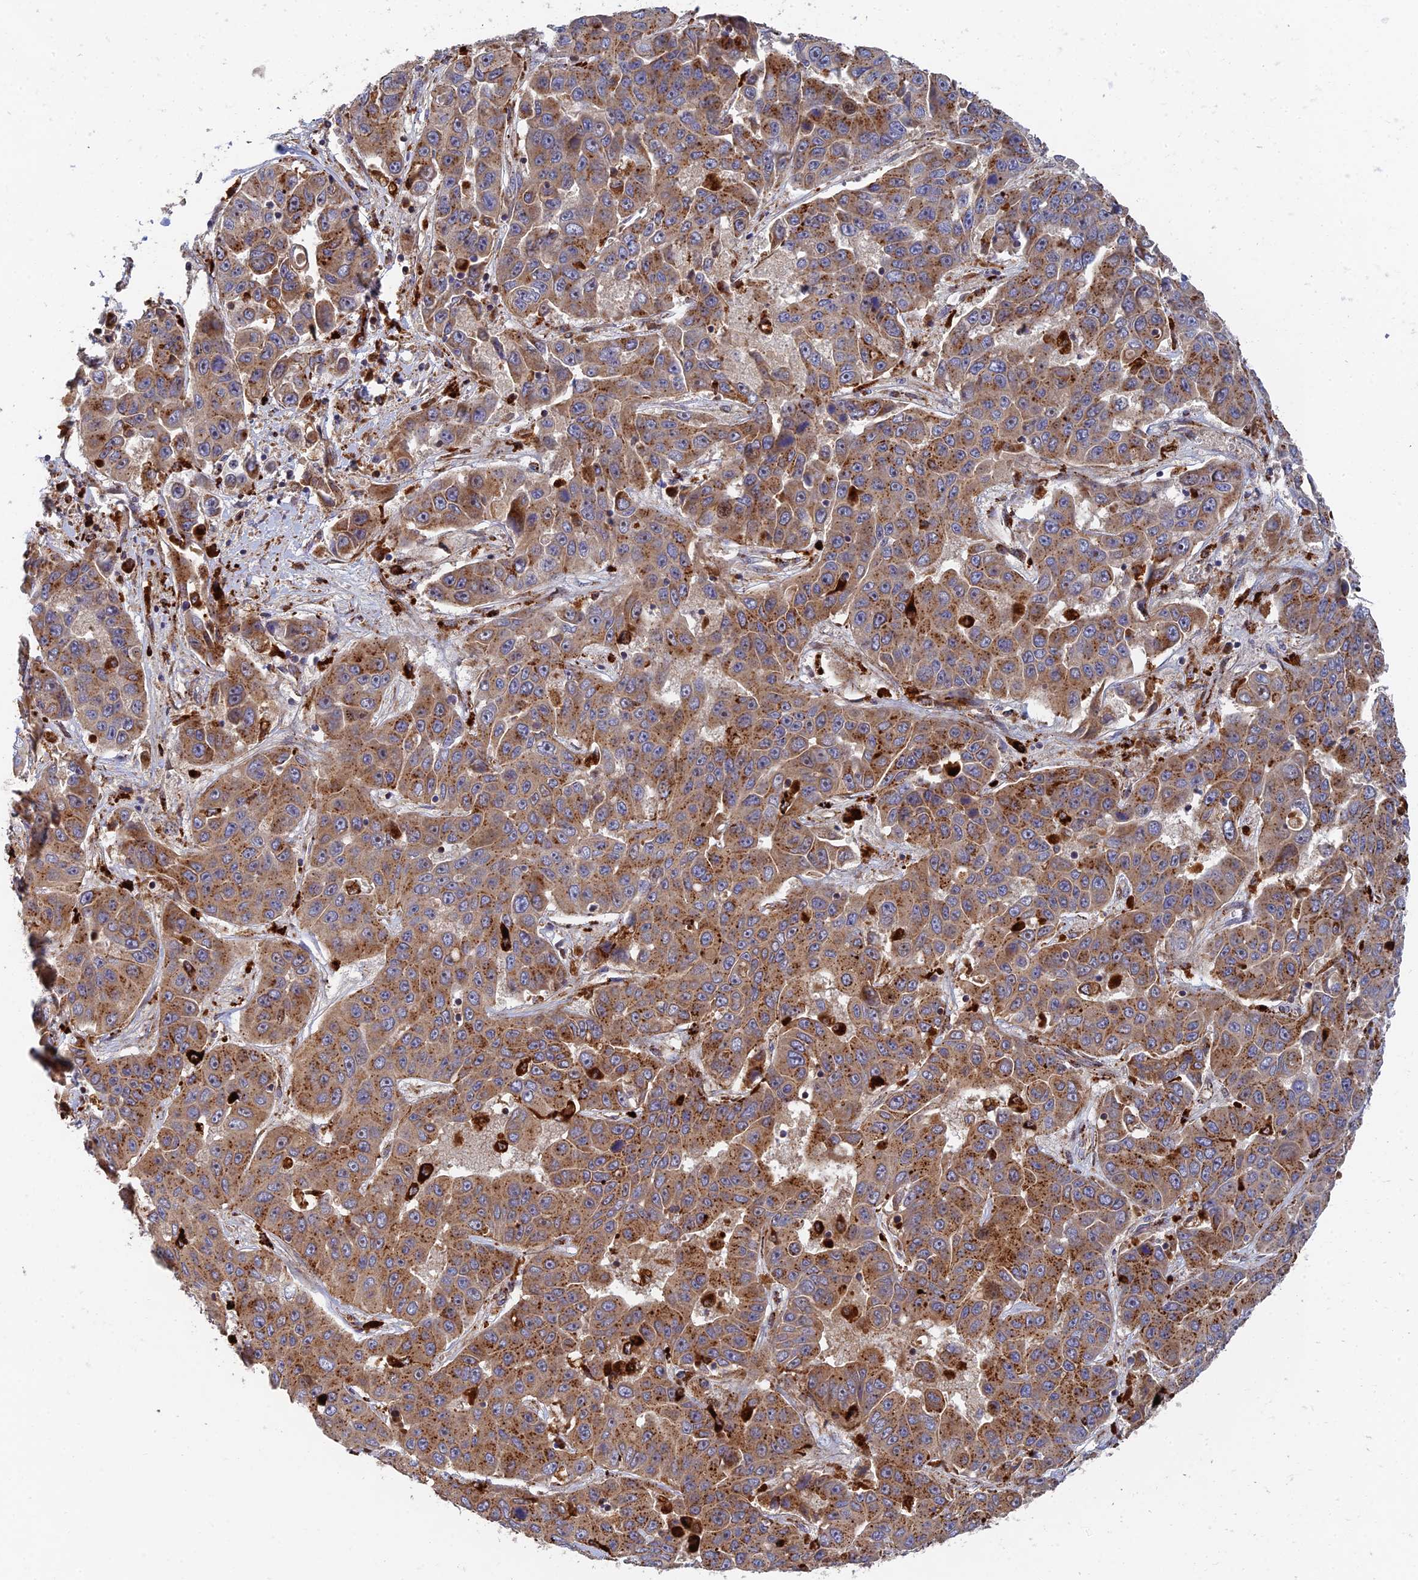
{"staining": {"intensity": "moderate", "quantity": ">75%", "location": "cytoplasmic/membranous"}, "tissue": "liver cancer", "cell_type": "Tumor cells", "image_type": "cancer", "snomed": [{"axis": "morphology", "description": "Cholangiocarcinoma"}, {"axis": "topography", "description": "Liver"}], "caption": "Human cholangiocarcinoma (liver) stained for a protein (brown) exhibits moderate cytoplasmic/membranous positive positivity in about >75% of tumor cells.", "gene": "PPP2R3C", "patient": {"sex": "female", "age": 52}}